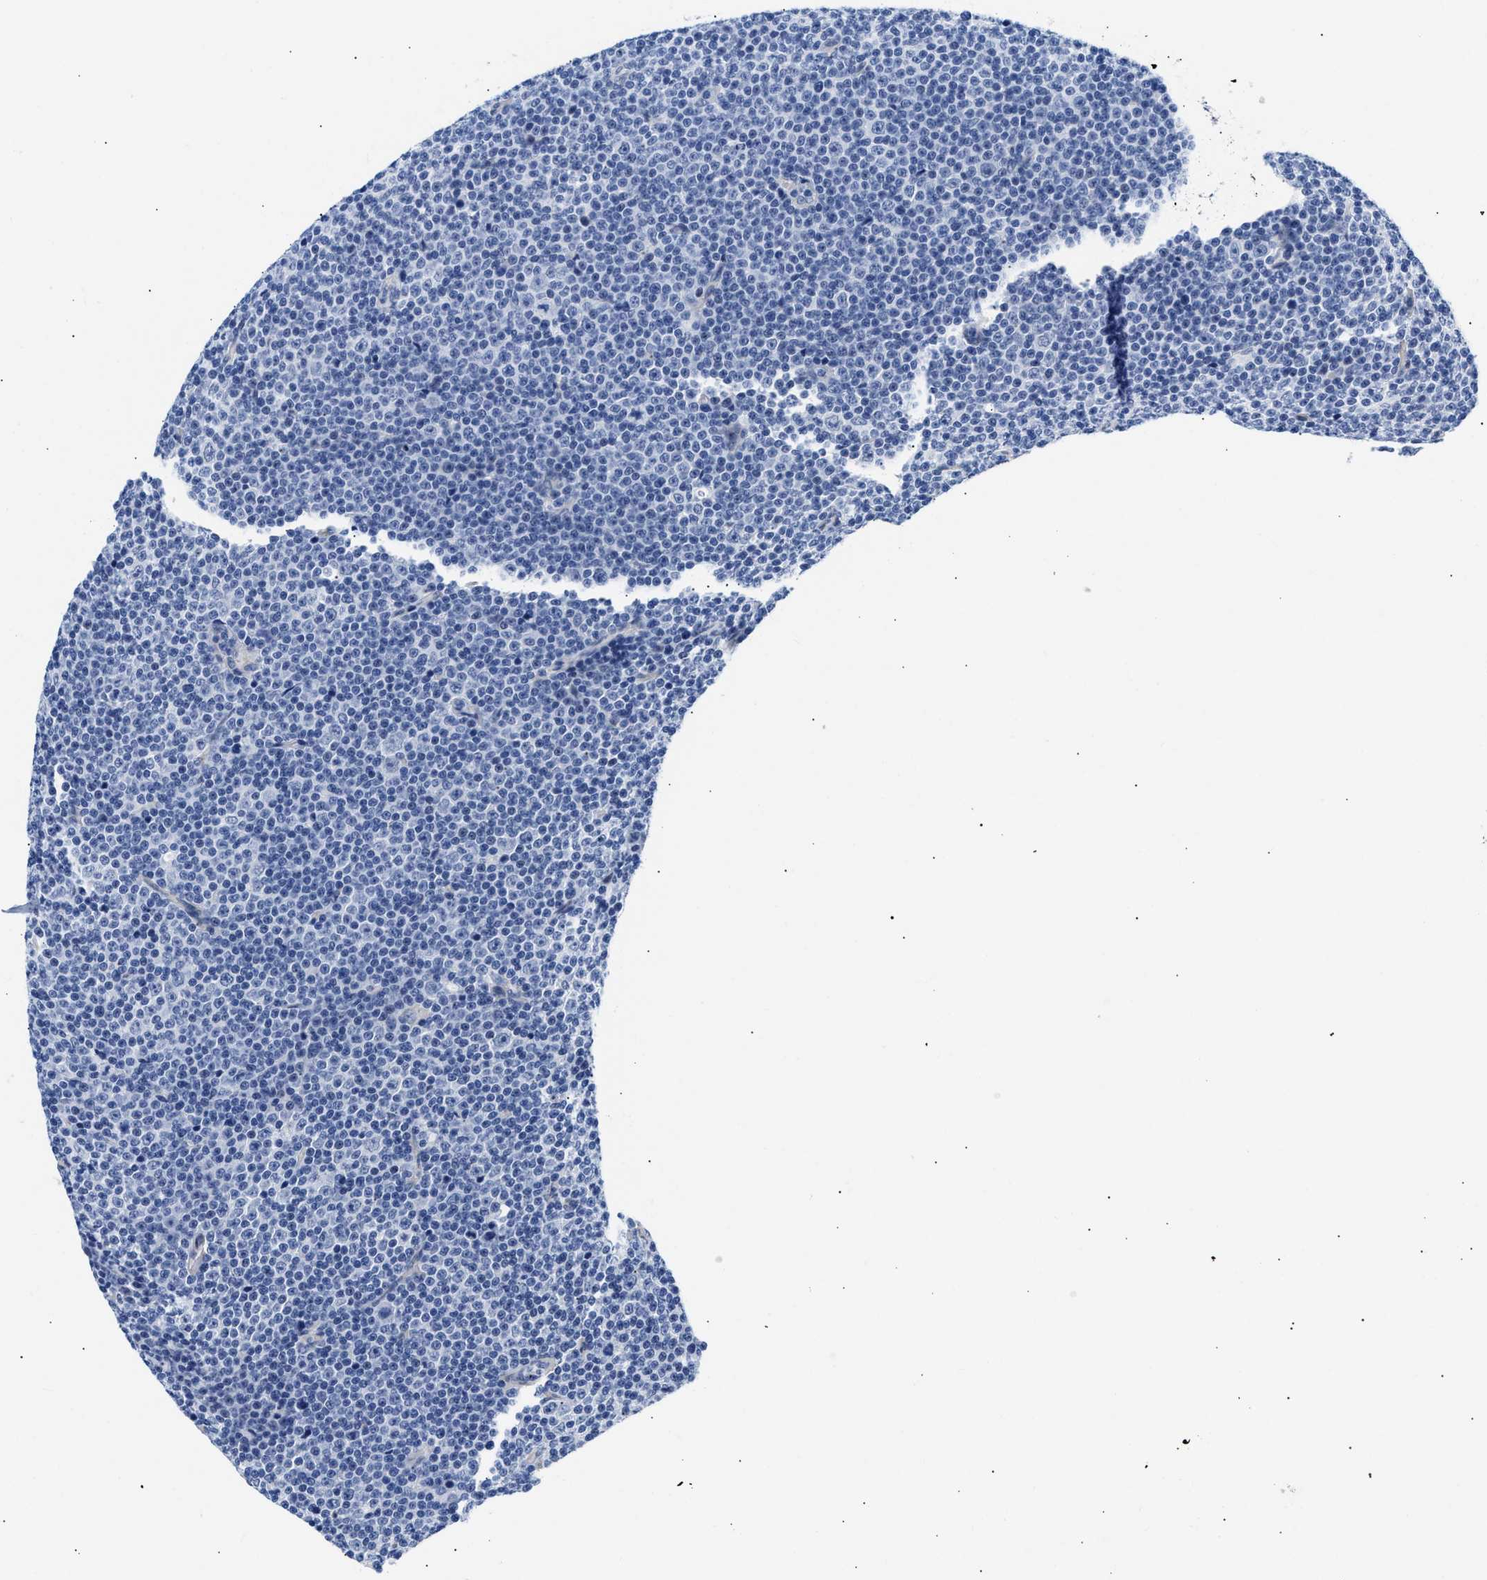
{"staining": {"intensity": "negative", "quantity": "none", "location": "none"}, "tissue": "lymphoma", "cell_type": "Tumor cells", "image_type": "cancer", "snomed": [{"axis": "morphology", "description": "Malignant lymphoma, non-Hodgkin's type, Low grade"}, {"axis": "topography", "description": "Lymph node"}], "caption": "DAB (3,3'-diaminobenzidine) immunohistochemical staining of lymphoma shows no significant staining in tumor cells.", "gene": "TRIM29", "patient": {"sex": "female", "age": 67}}